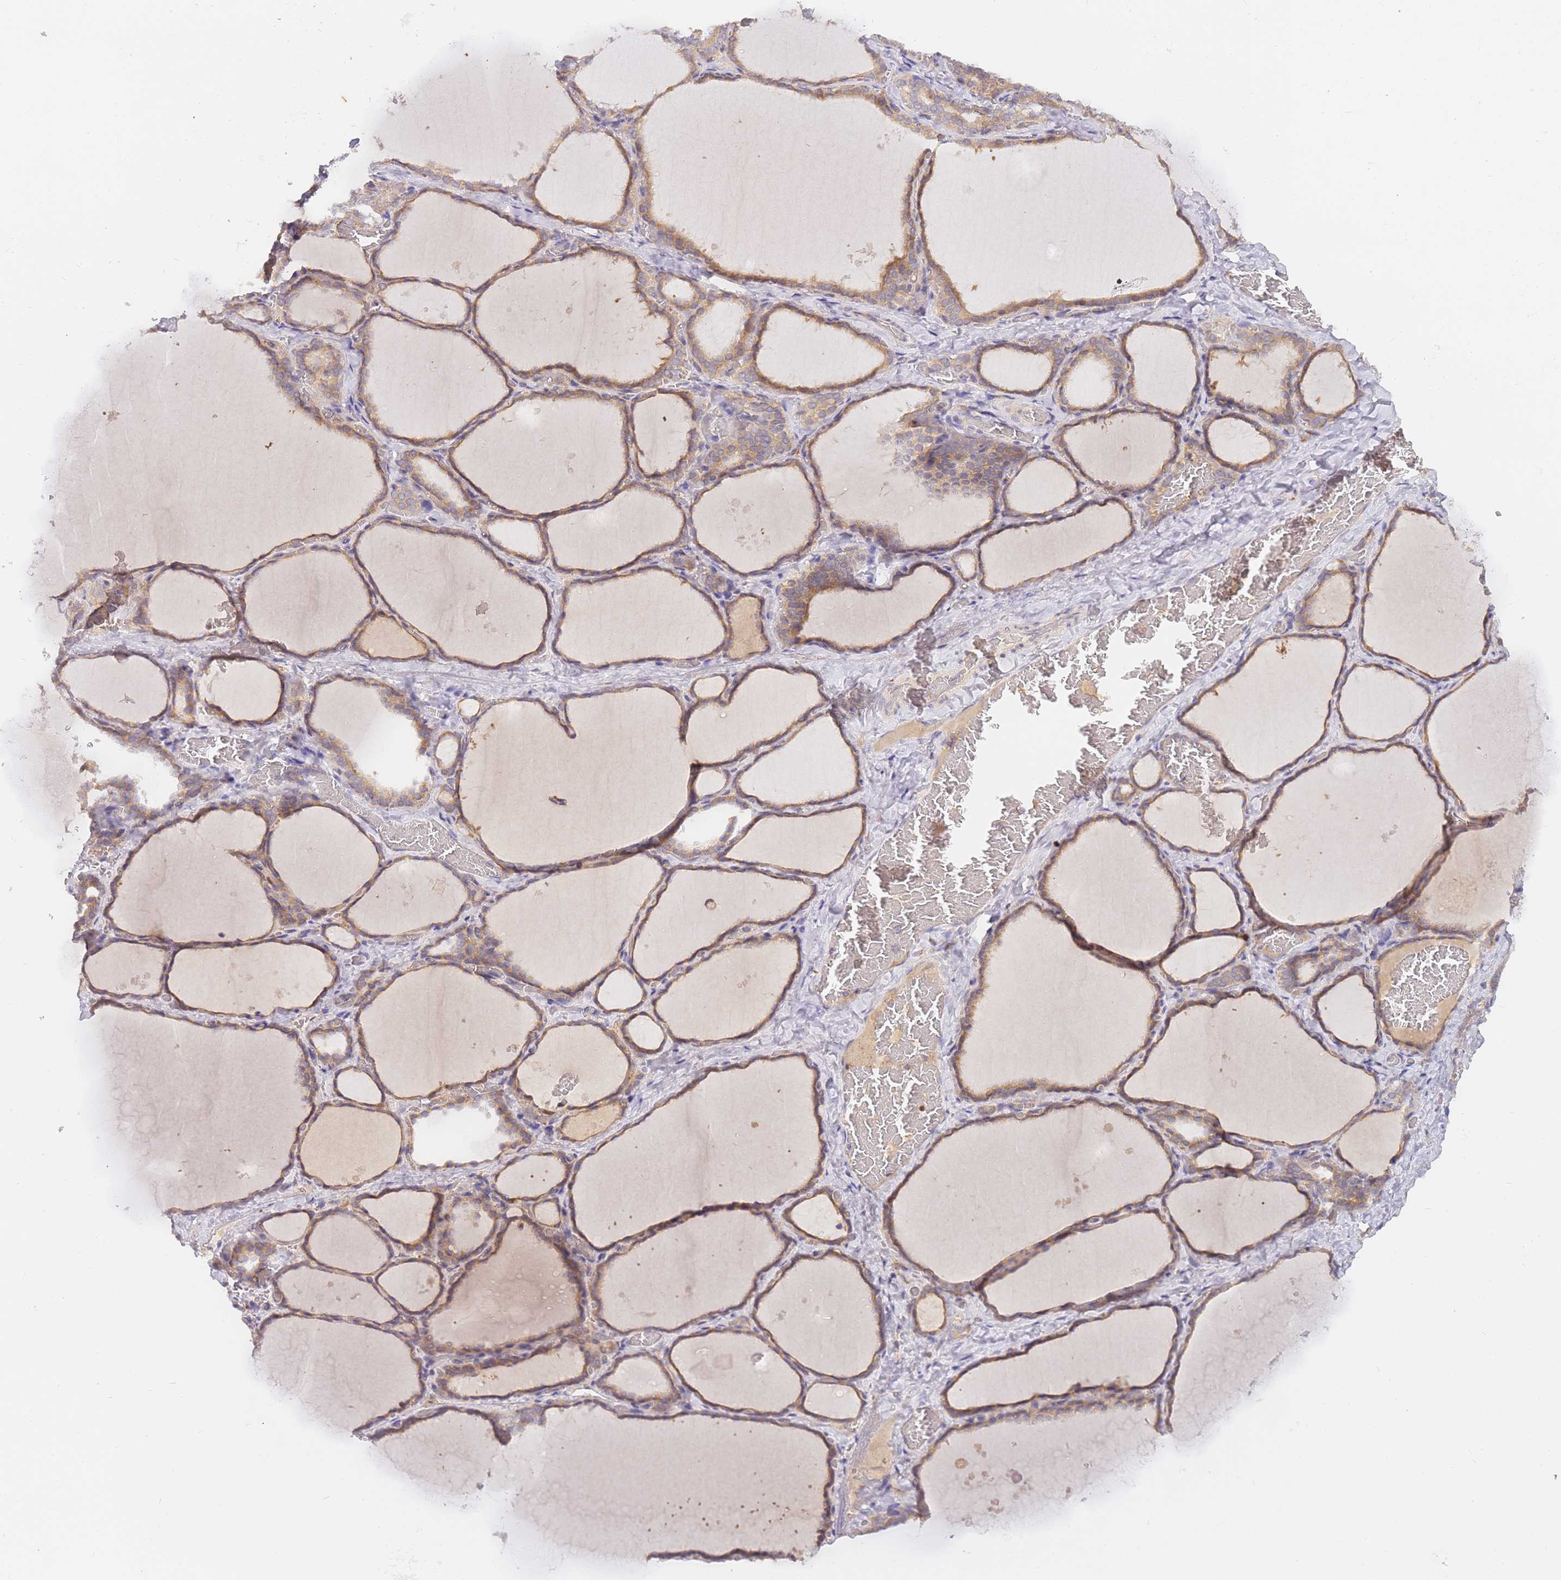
{"staining": {"intensity": "moderate", "quantity": ">75%", "location": "cytoplasmic/membranous"}, "tissue": "thyroid gland", "cell_type": "Glandular cells", "image_type": "normal", "snomed": [{"axis": "morphology", "description": "Normal tissue, NOS"}, {"axis": "topography", "description": "Thyroid gland"}], "caption": "Immunohistochemistry micrograph of benign thyroid gland: human thyroid gland stained using immunohistochemistry (IHC) demonstrates medium levels of moderate protein expression localized specifically in the cytoplasmic/membranous of glandular cells, appearing as a cytoplasmic/membranous brown color.", "gene": "ZNF577", "patient": {"sex": "female", "age": 39}}